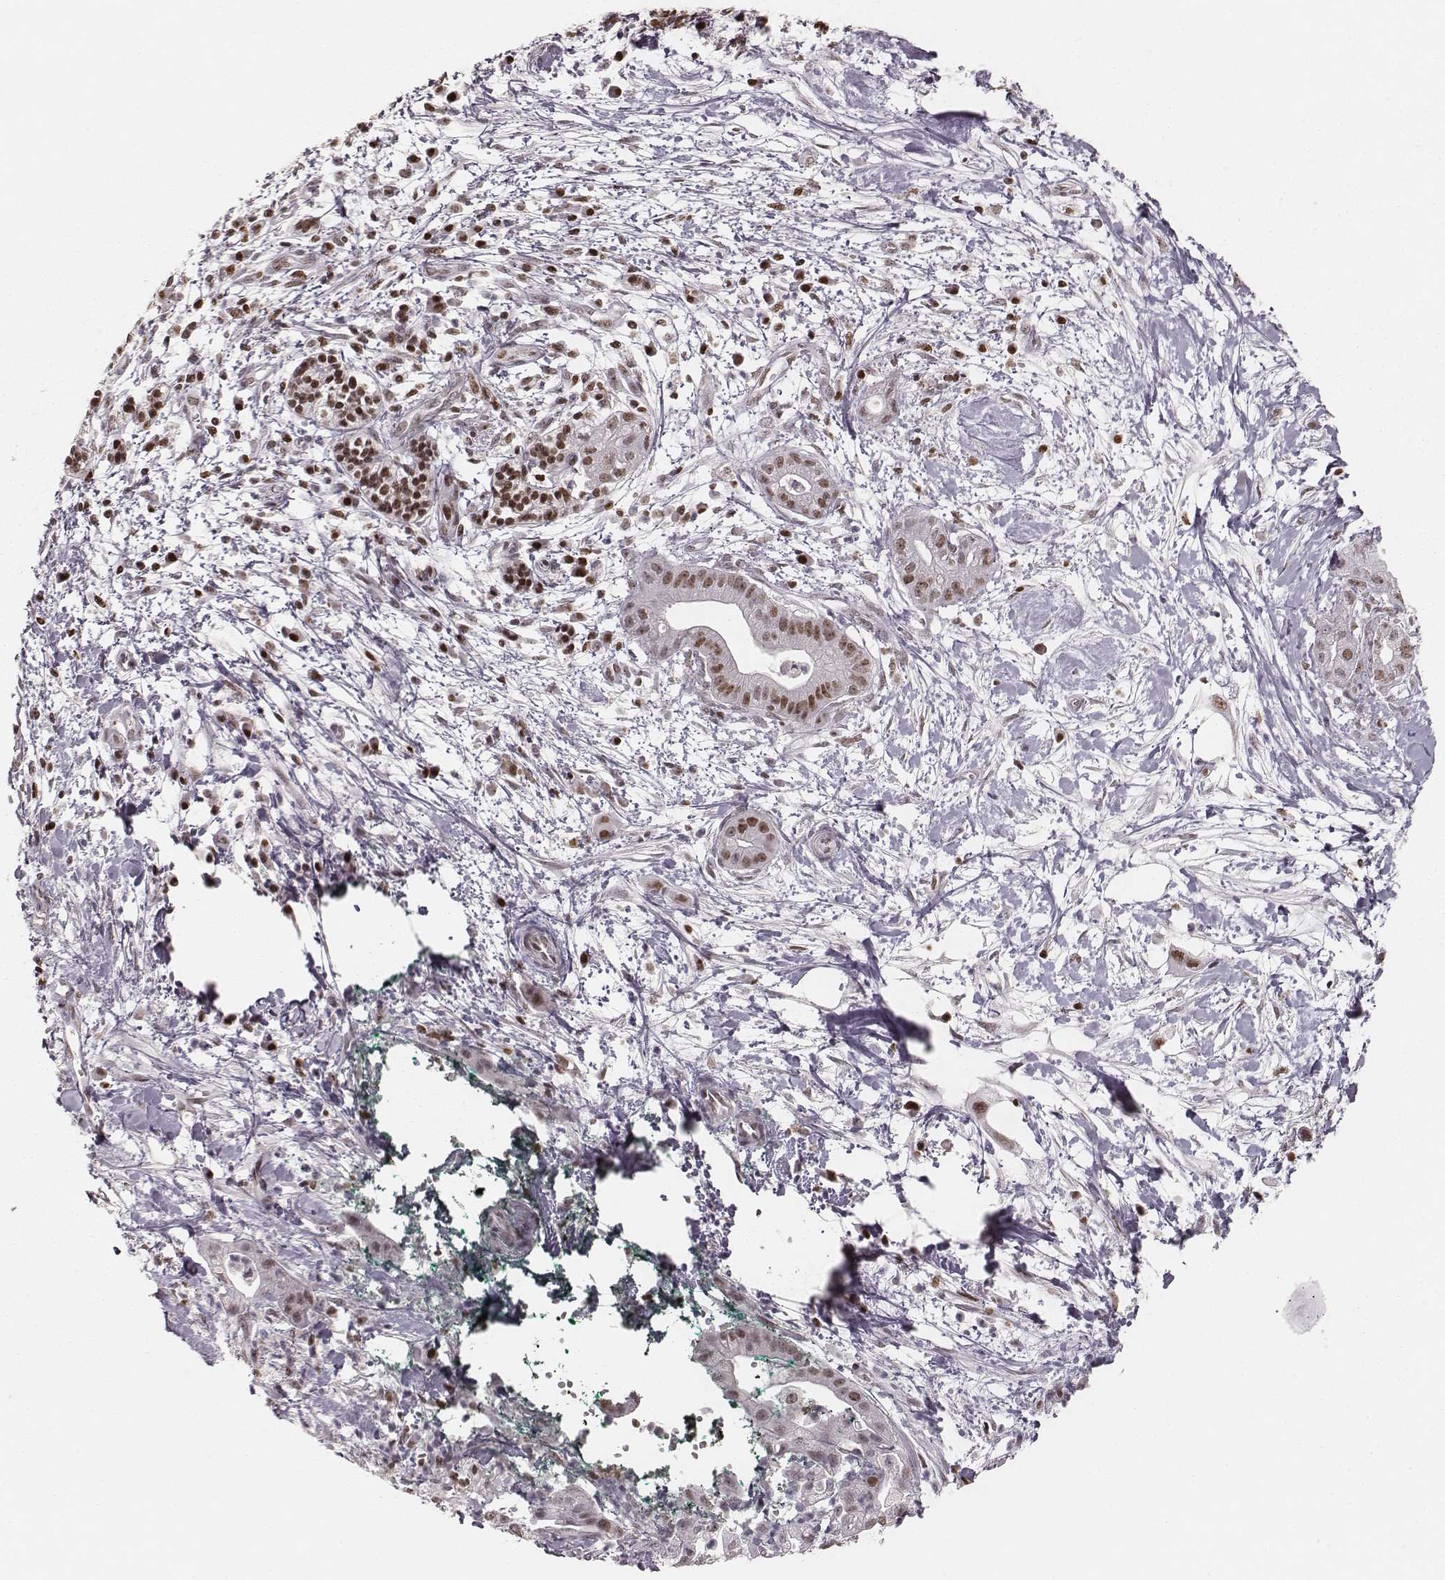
{"staining": {"intensity": "moderate", "quantity": ">75%", "location": "nuclear"}, "tissue": "pancreatic cancer", "cell_type": "Tumor cells", "image_type": "cancer", "snomed": [{"axis": "morphology", "description": "Normal tissue, NOS"}, {"axis": "morphology", "description": "Adenocarcinoma, NOS"}, {"axis": "topography", "description": "Lymph node"}, {"axis": "topography", "description": "Pancreas"}], "caption": "Brown immunohistochemical staining in pancreatic cancer reveals moderate nuclear staining in approximately >75% of tumor cells.", "gene": "PARP1", "patient": {"sex": "female", "age": 58}}